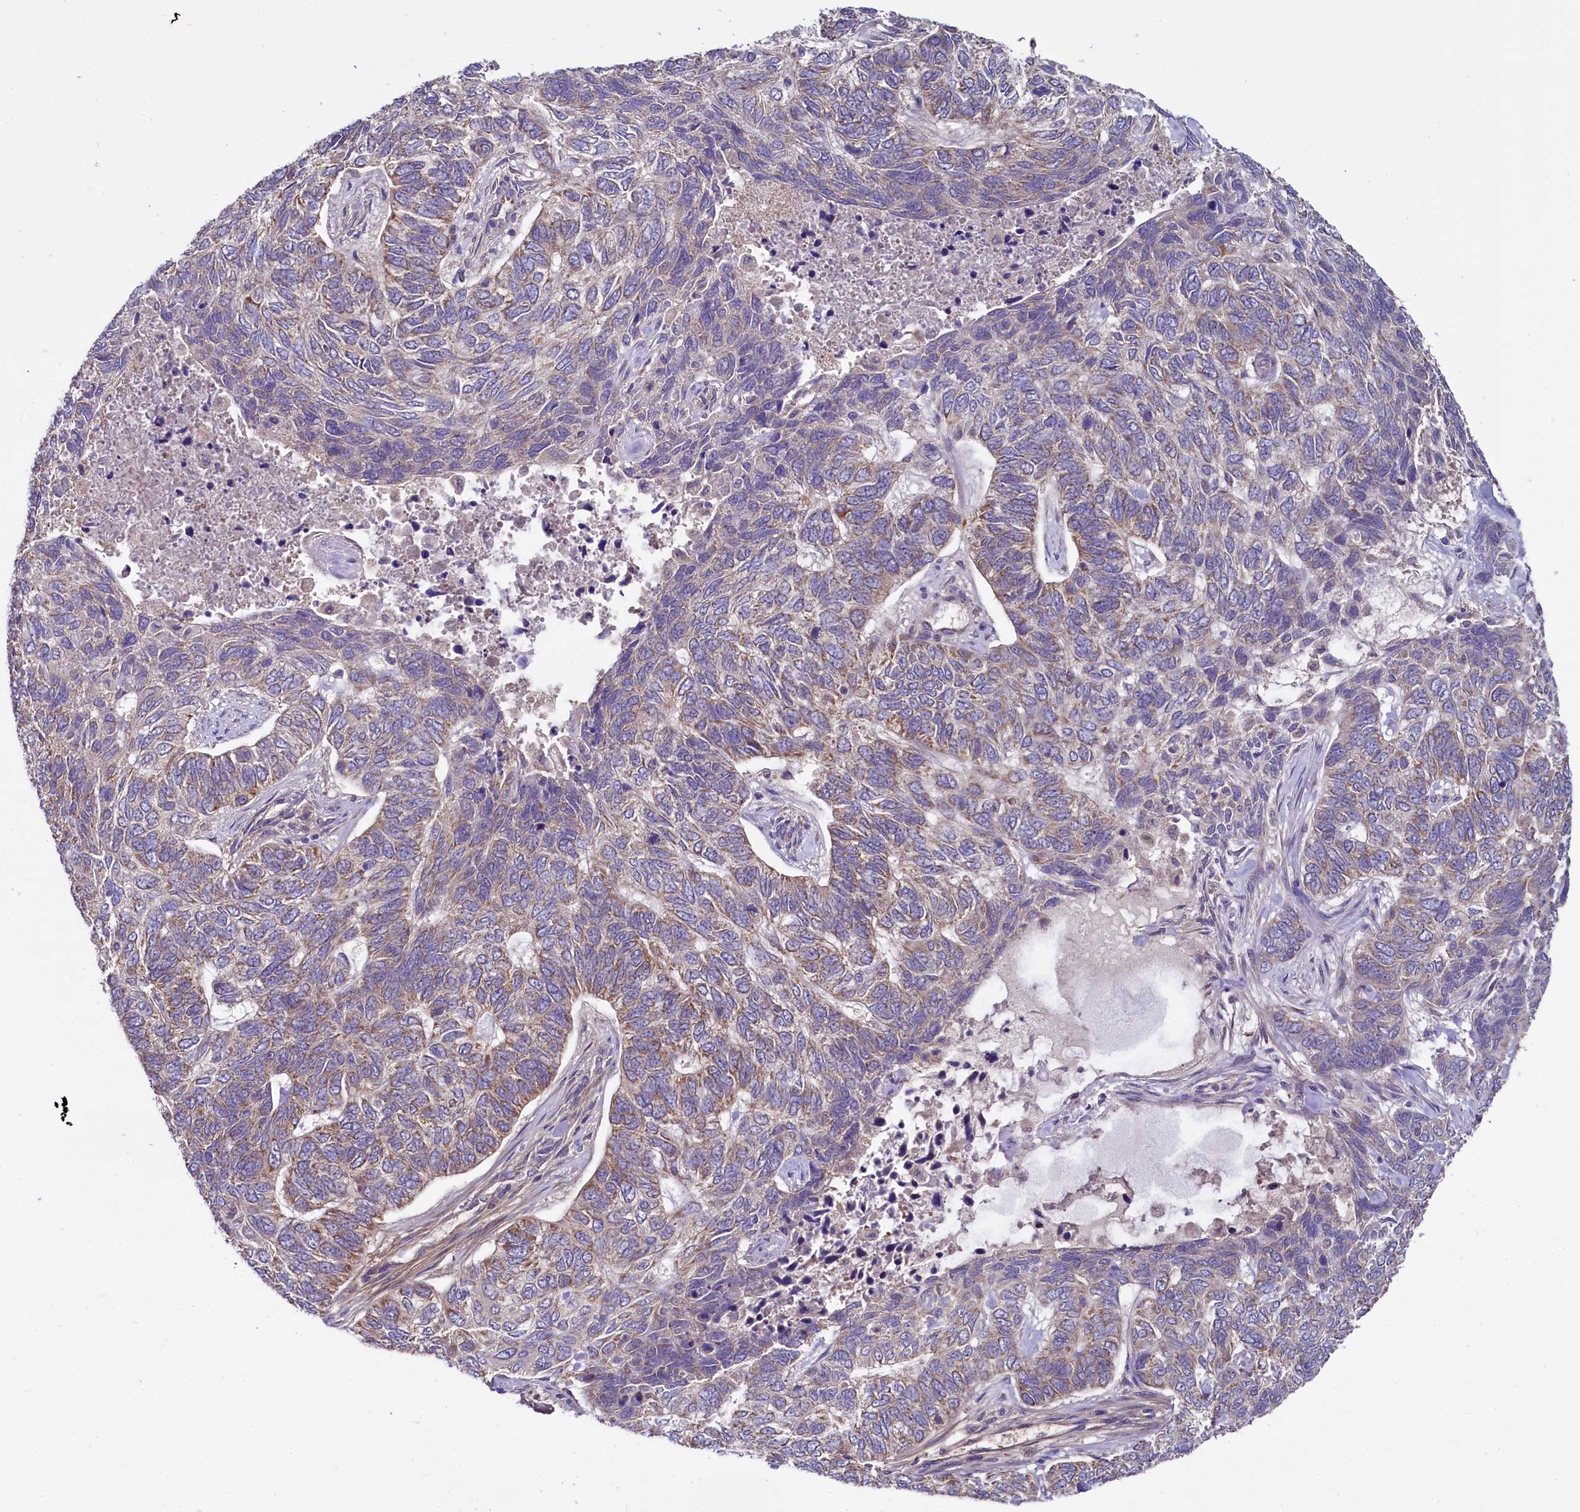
{"staining": {"intensity": "weak", "quantity": "25%-75%", "location": "cytoplasmic/membranous"}, "tissue": "skin cancer", "cell_type": "Tumor cells", "image_type": "cancer", "snomed": [{"axis": "morphology", "description": "Basal cell carcinoma"}, {"axis": "topography", "description": "Skin"}], "caption": "About 25%-75% of tumor cells in skin basal cell carcinoma reveal weak cytoplasmic/membranous protein expression as visualized by brown immunohistochemical staining.", "gene": "MRPL57", "patient": {"sex": "female", "age": 65}}